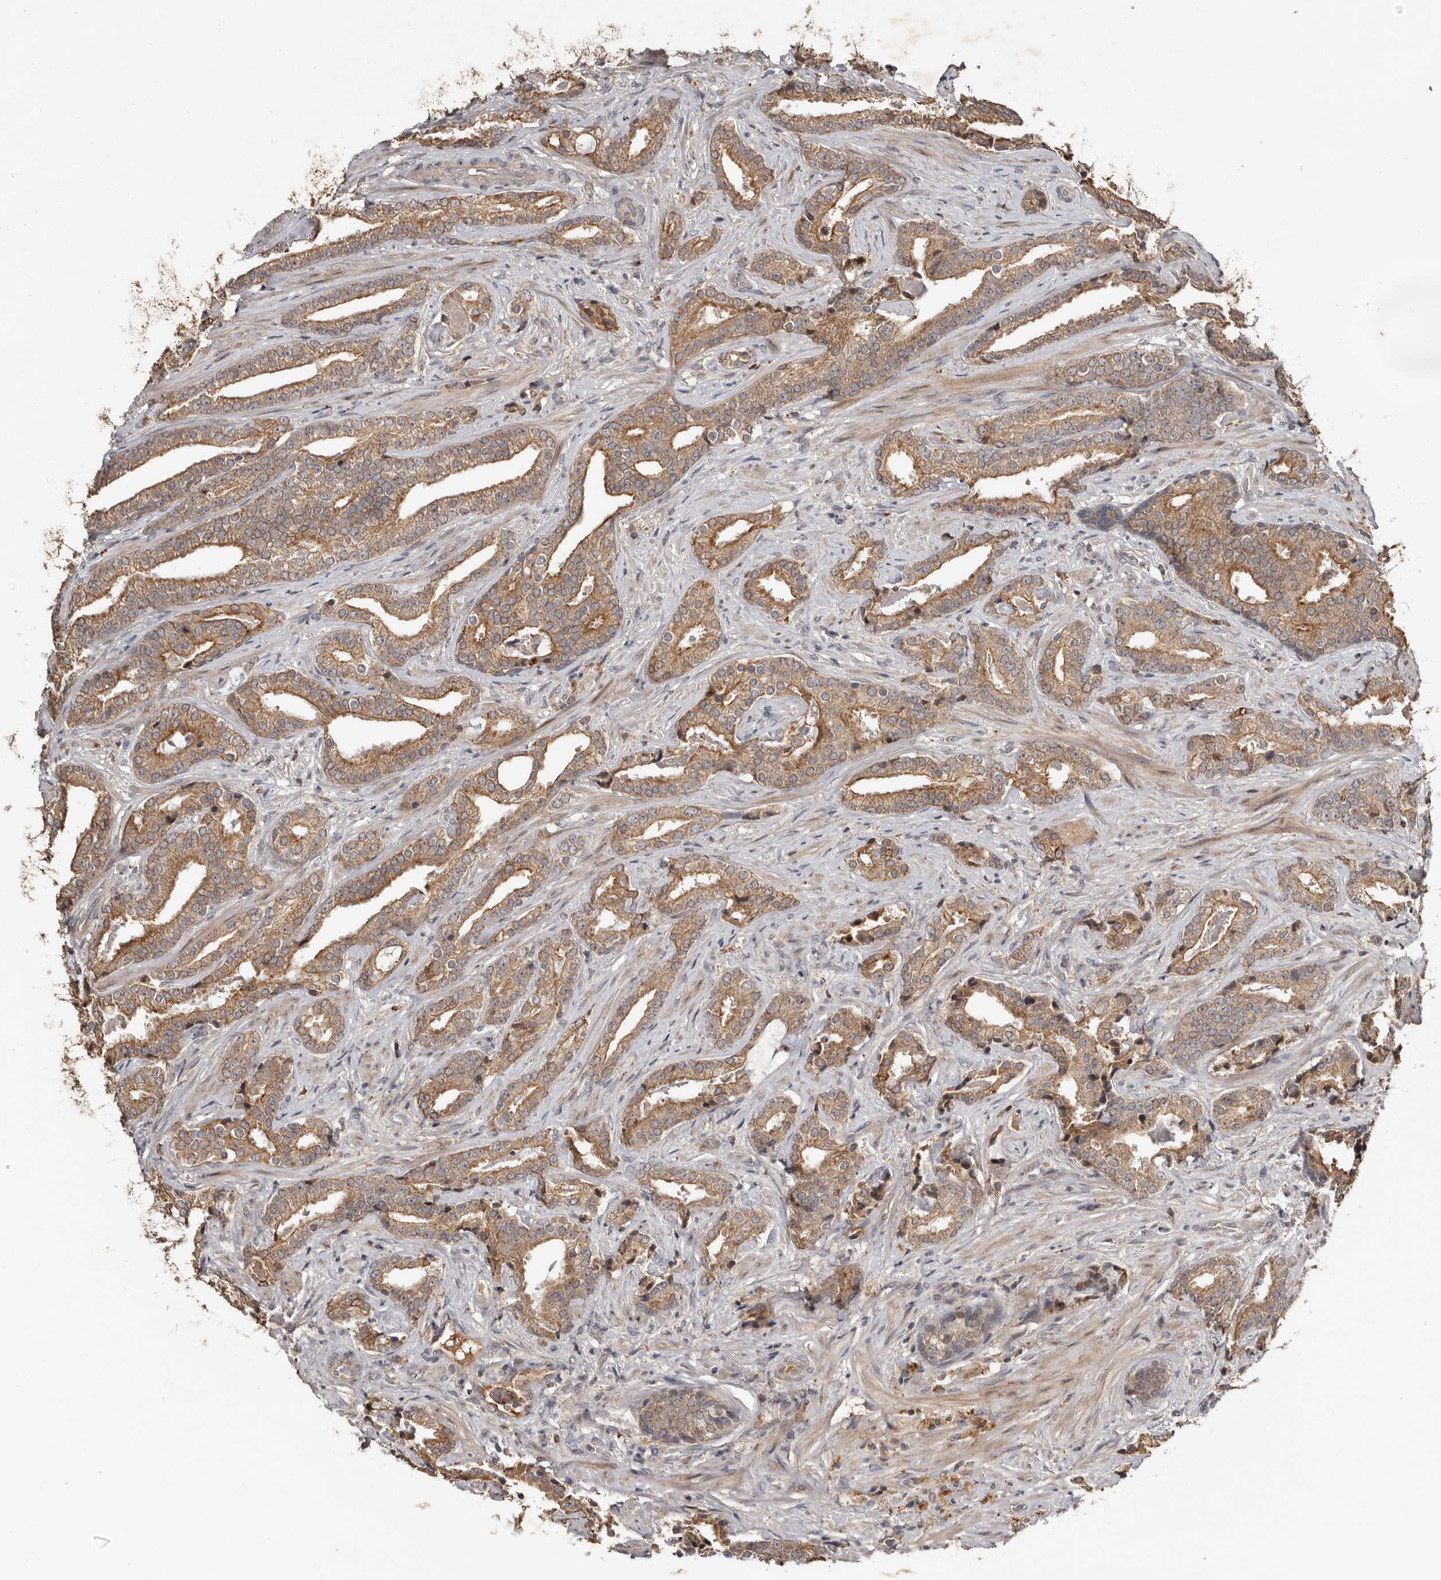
{"staining": {"intensity": "moderate", "quantity": ">75%", "location": "cytoplasmic/membranous"}, "tissue": "prostate cancer", "cell_type": "Tumor cells", "image_type": "cancer", "snomed": [{"axis": "morphology", "description": "Adenocarcinoma, Low grade"}, {"axis": "topography", "description": "Prostate"}], "caption": "Prostate cancer (adenocarcinoma (low-grade)) stained for a protein shows moderate cytoplasmic/membranous positivity in tumor cells.", "gene": "NMUR1", "patient": {"sex": "male", "age": 67}}